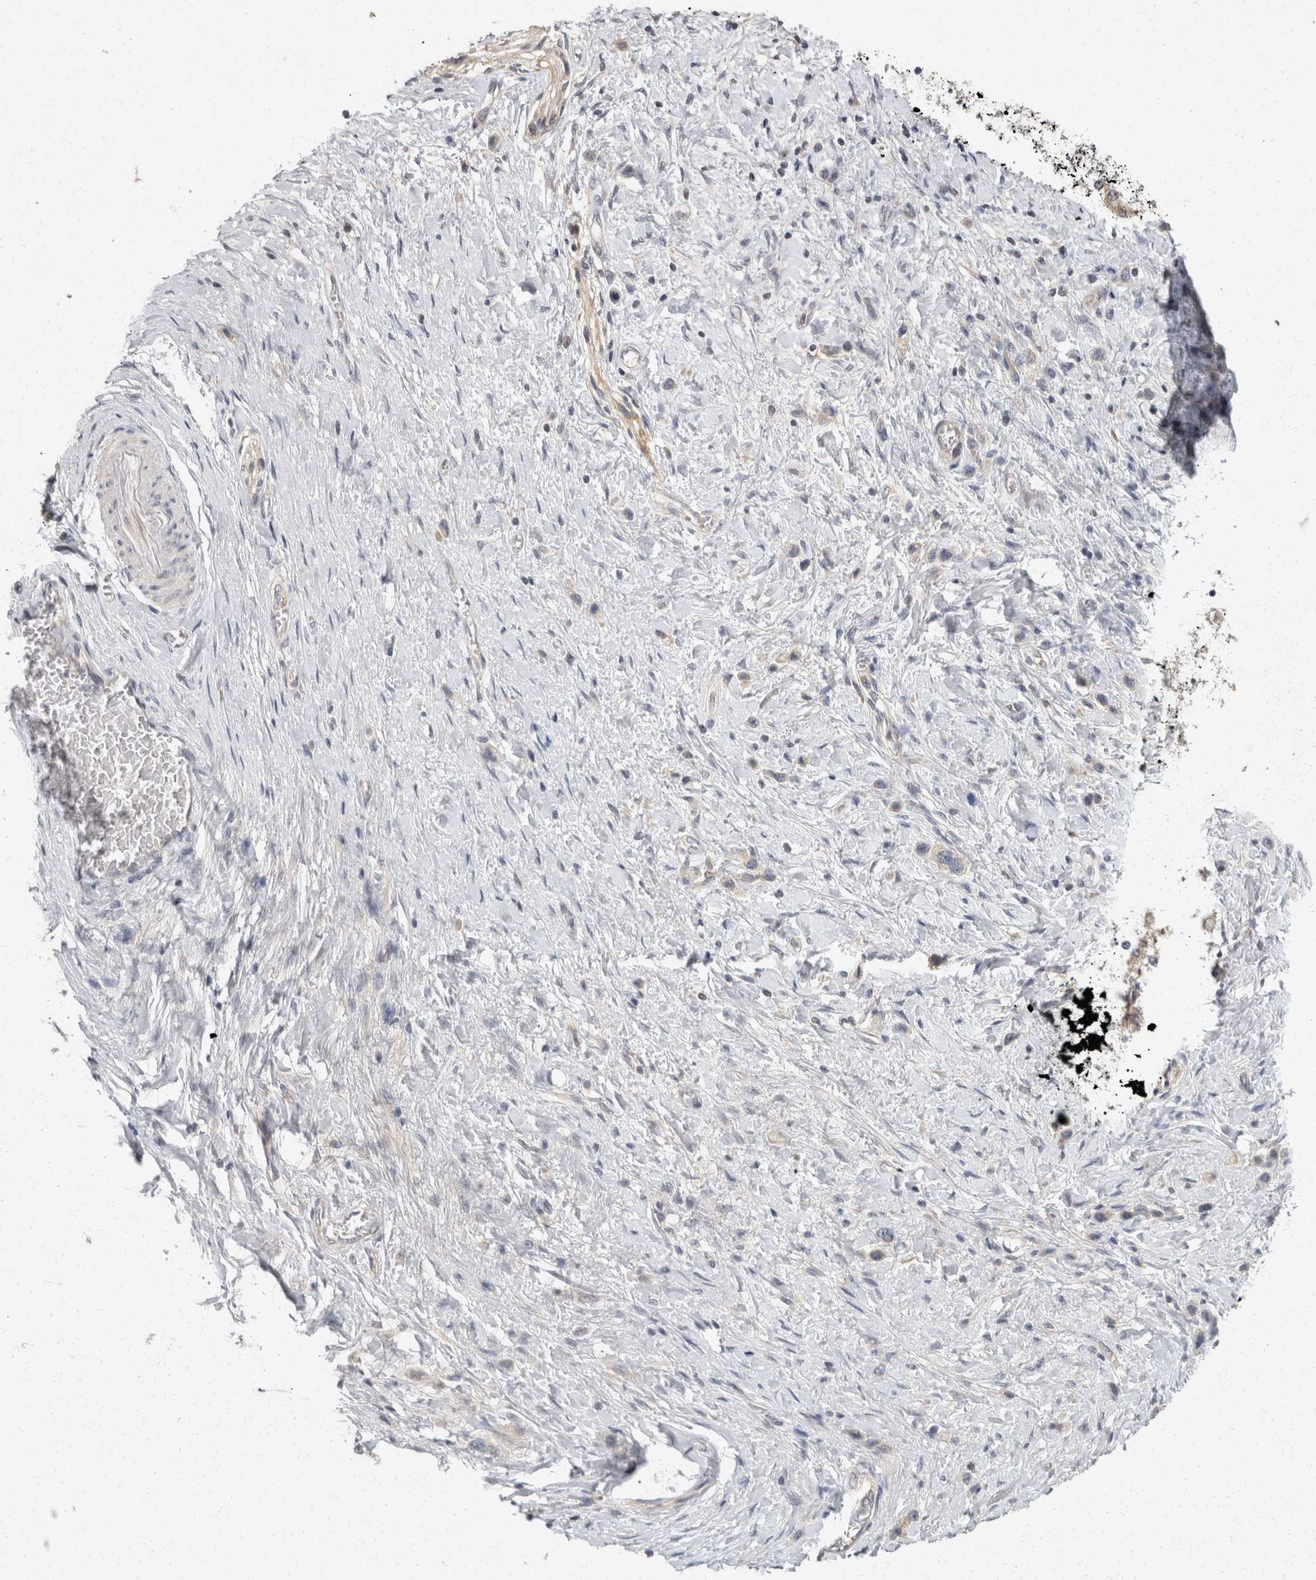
{"staining": {"intensity": "weak", "quantity": "<25%", "location": "cytoplasmic/membranous"}, "tissue": "stomach cancer", "cell_type": "Tumor cells", "image_type": "cancer", "snomed": [{"axis": "morphology", "description": "Adenocarcinoma, NOS"}, {"axis": "topography", "description": "Stomach"}], "caption": "Tumor cells show no significant positivity in stomach cancer.", "gene": "ACAT2", "patient": {"sex": "female", "age": 65}}